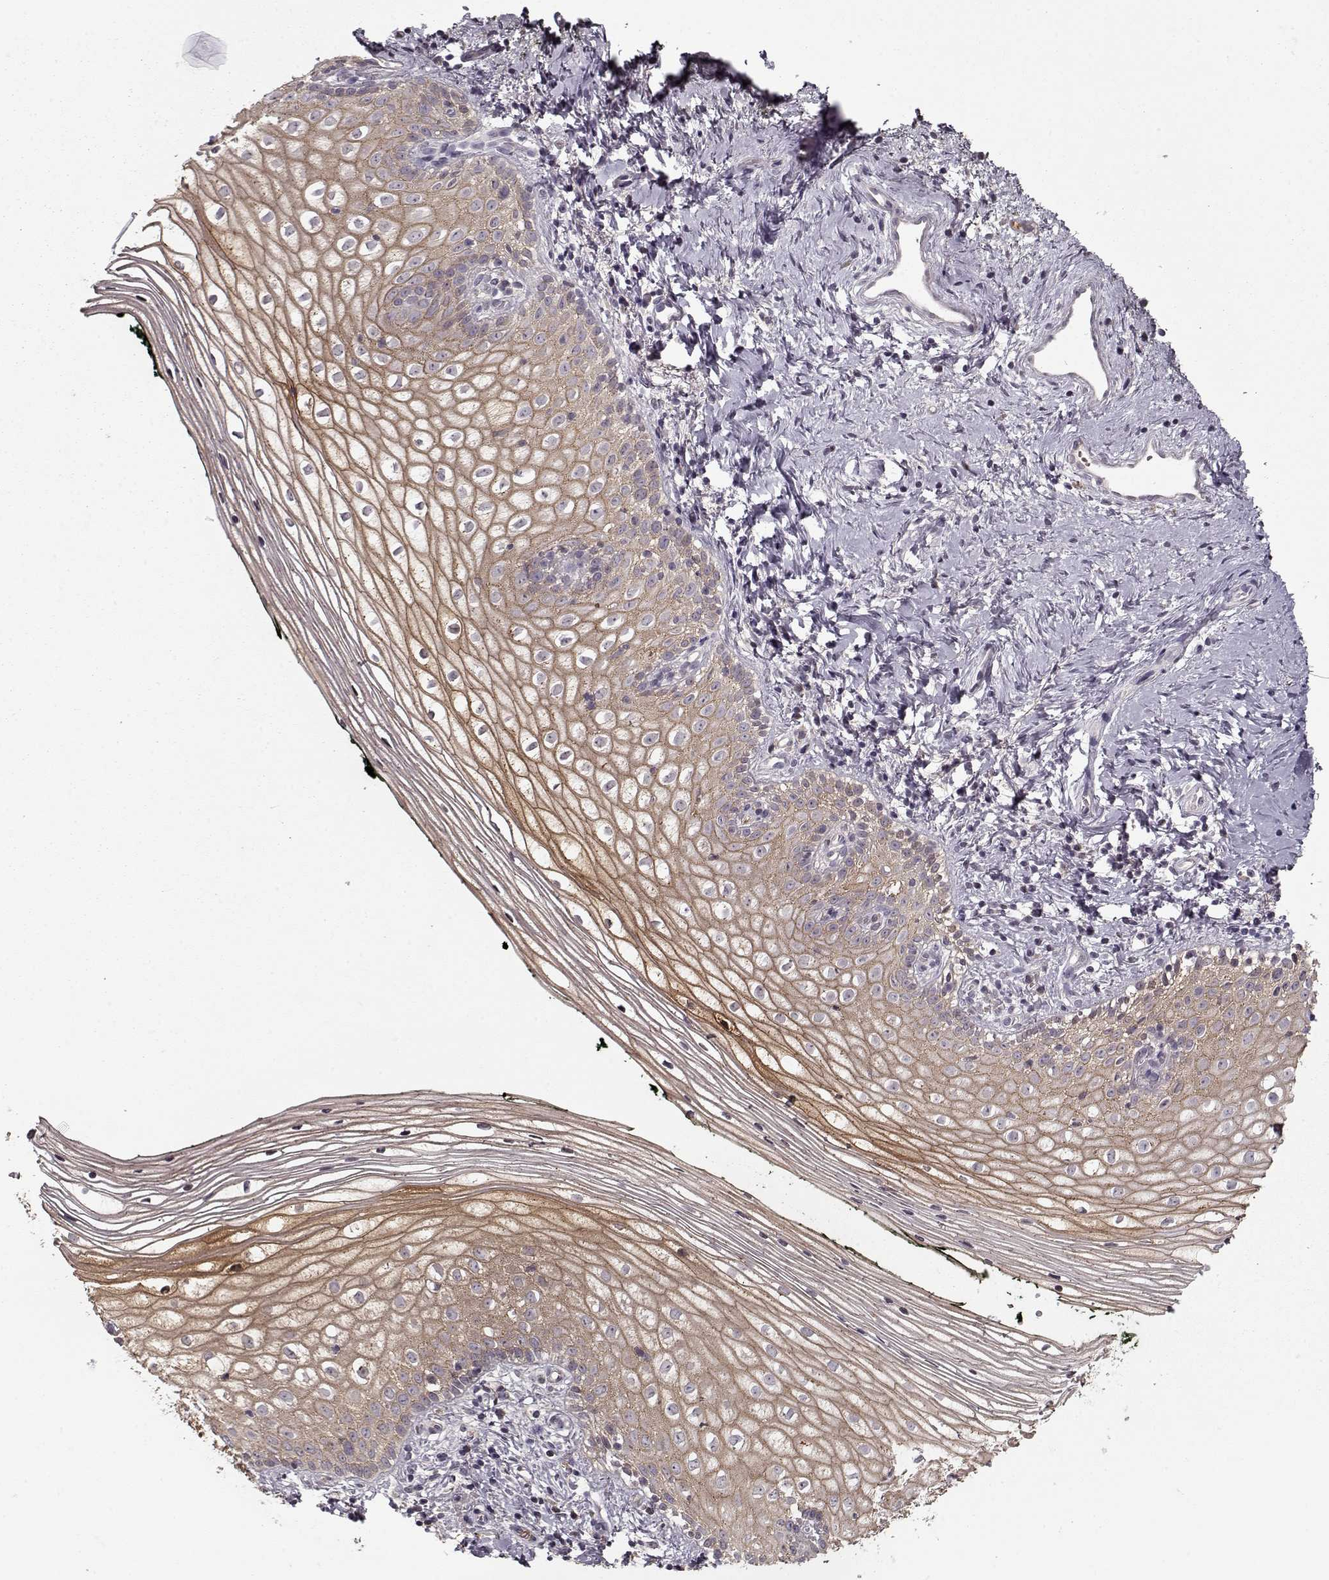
{"staining": {"intensity": "weak", "quantity": "25%-75%", "location": "cytoplasmic/membranous"}, "tissue": "vagina", "cell_type": "Squamous epithelial cells", "image_type": "normal", "snomed": [{"axis": "morphology", "description": "Normal tissue, NOS"}, {"axis": "topography", "description": "Vagina"}], "caption": "The immunohistochemical stain labels weak cytoplasmic/membranous expression in squamous epithelial cells of unremarkable vagina.", "gene": "AFM", "patient": {"sex": "female", "age": 47}}